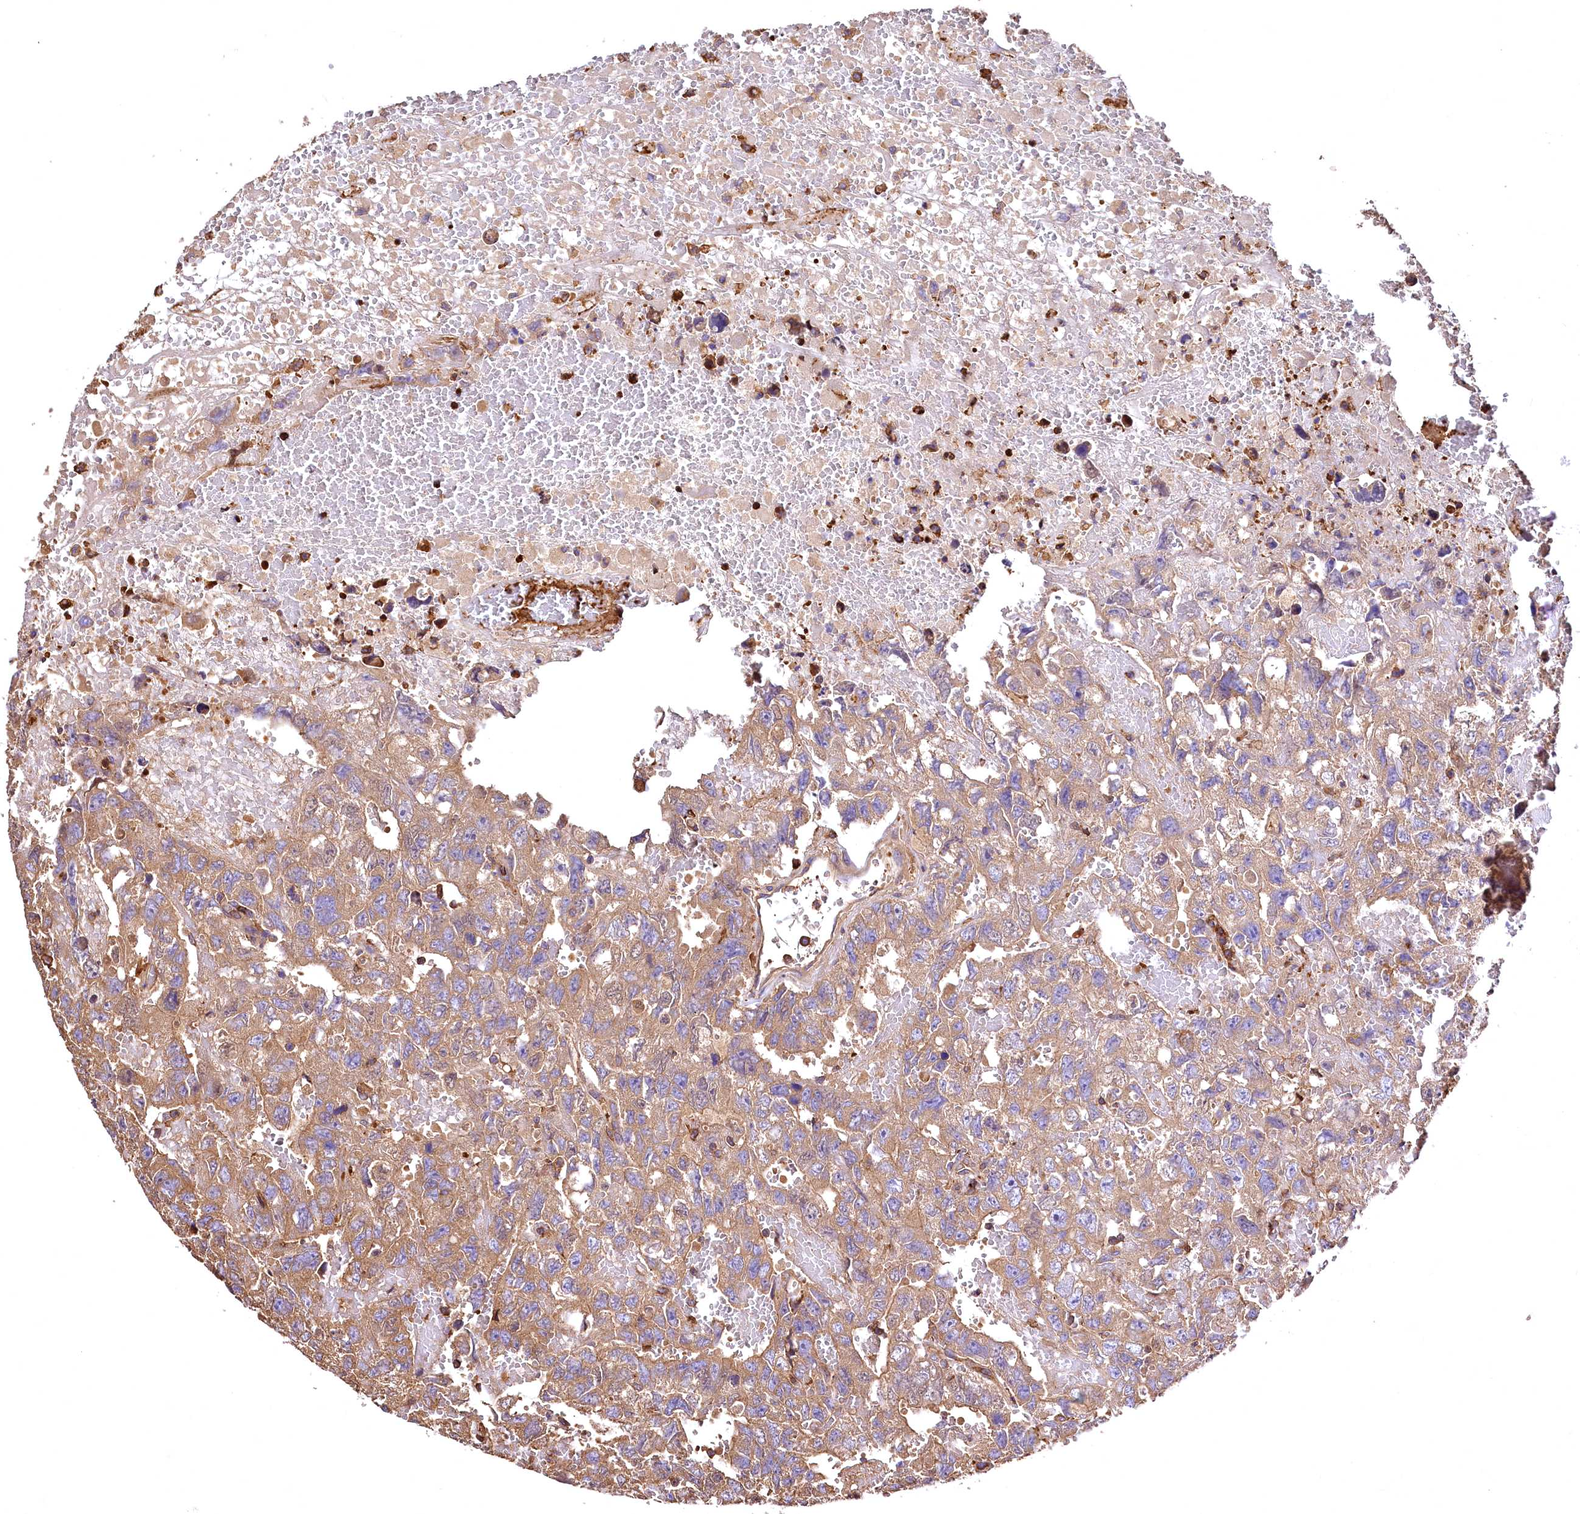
{"staining": {"intensity": "moderate", "quantity": ">75%", "location": "cytoplasmic/membranous"}, "tissue": "testis cancer", "cell_type": "Tumor cells", "image_type": "cancer", "snomed": [{"axis": "morphology", "description": "Carcinoma, Embryonal, NOS"}, {"axis": "topography", "description": "Testis"}], "caption": "A histopathology image of testis embryonal carcinoma stained for a protein displays moderate cytoplasmic/membranous brown staining in tumor cells.", "gene": "RARS2", "patient": {"sex": "male", "age": 45}}